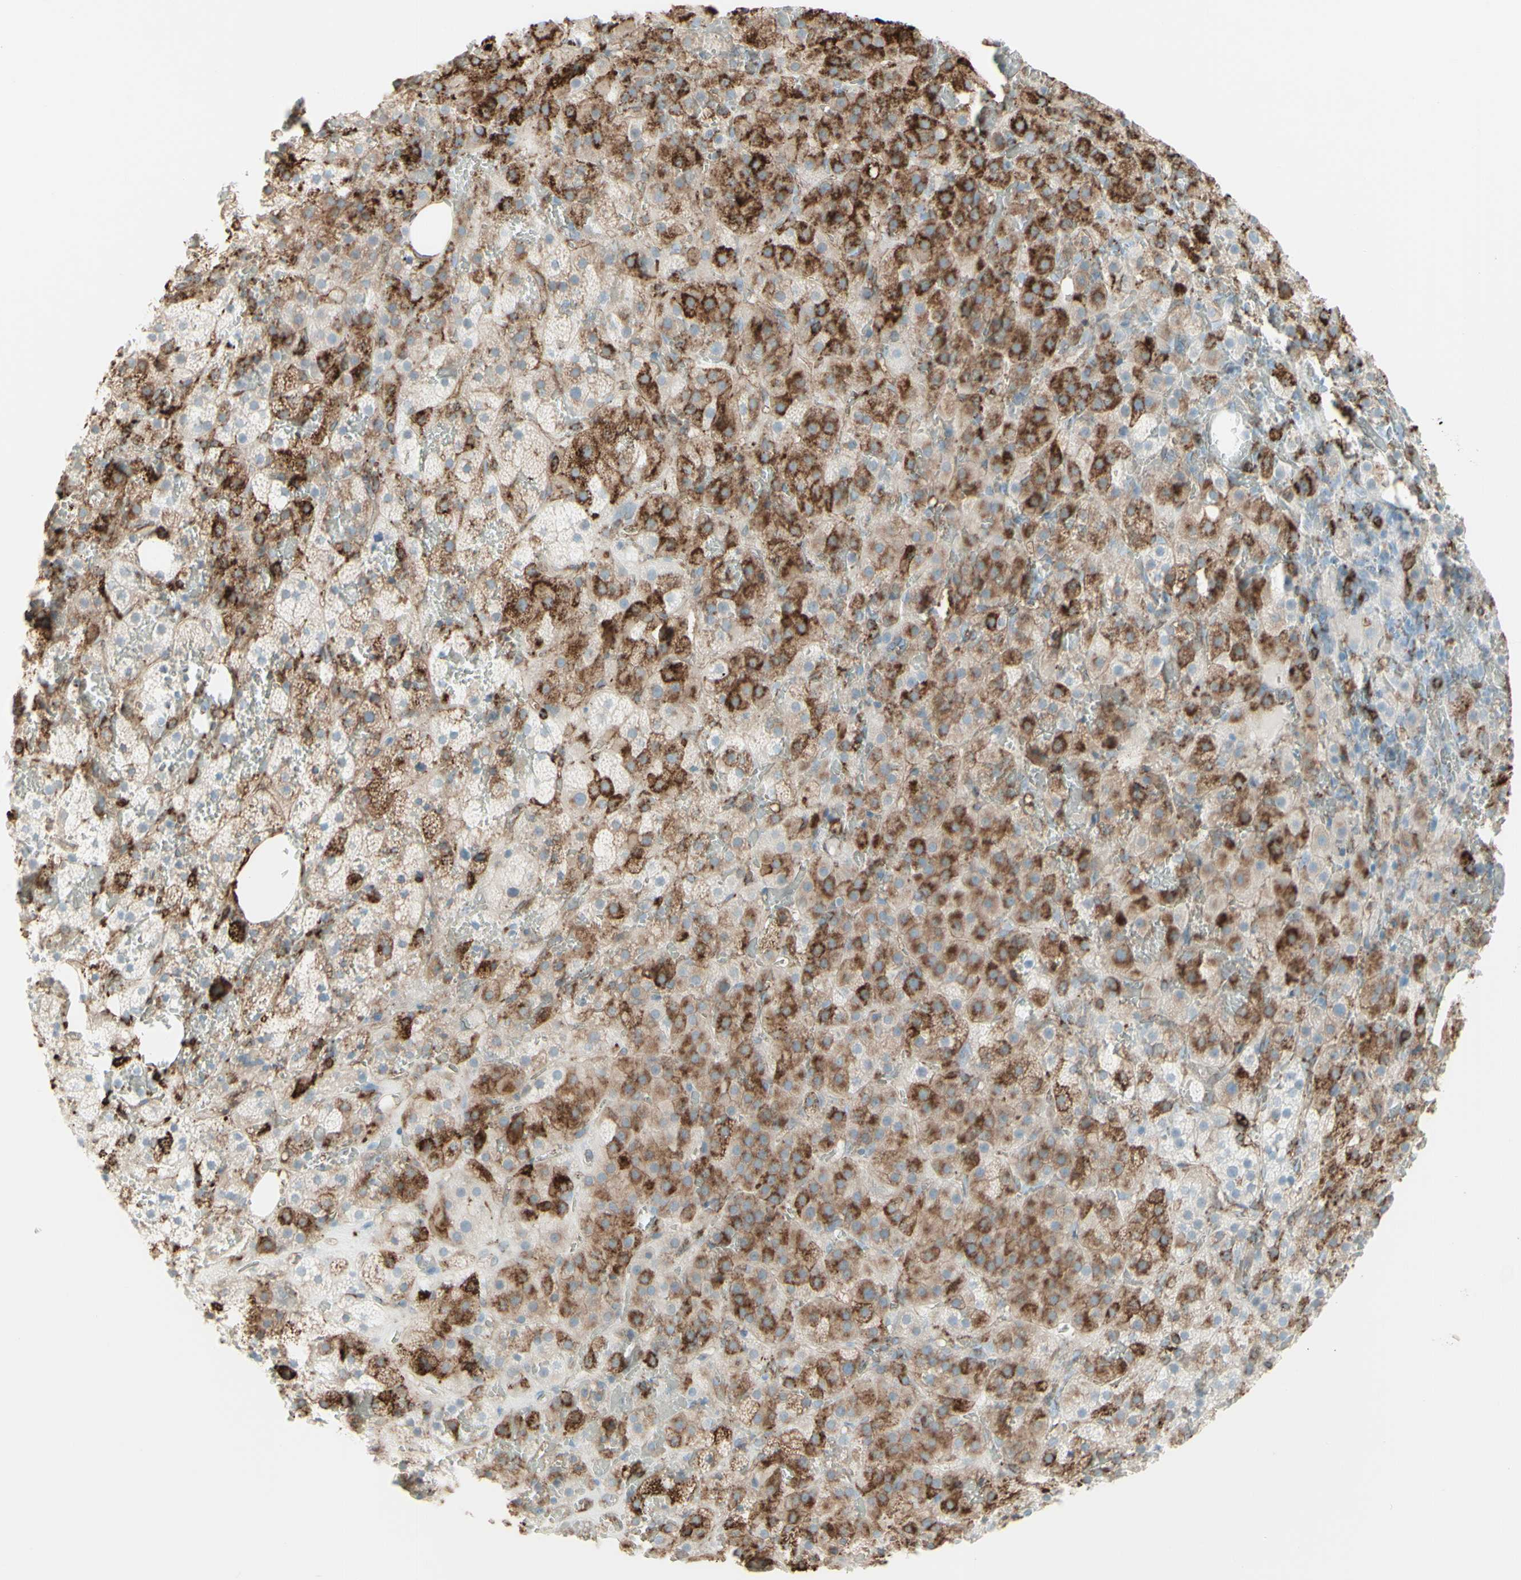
{"staining": {"intensity": "strong", "quantity": "25%-75%", "location": "cytoplasmic/membranous"}, "tissue": "adrenal gland", "cell_type": "Glandular cells", "image_type": "normal", "snomed": [{"axis": "morphology", "description": "Normal tissue, NOS"}, {"axis": "topography", "description": "Adrenal gland"}], "caption": "Immunohistochemistry (IHC) staining of unremarkable adrenal gland, which exhibits high levels of strong cytoplasmic/membranous positivity in about 25%-75% of glandular cells indicating strong cytoplasmic/membranous protein positivity. The staining was performed using DAB (3,3'-diaminobenzidine) (brown) for protein detection and nuclei were counterstained in hematoxylin (blue).", "gene": "HLA", "patient": {"sex": "female", "age": 59}}